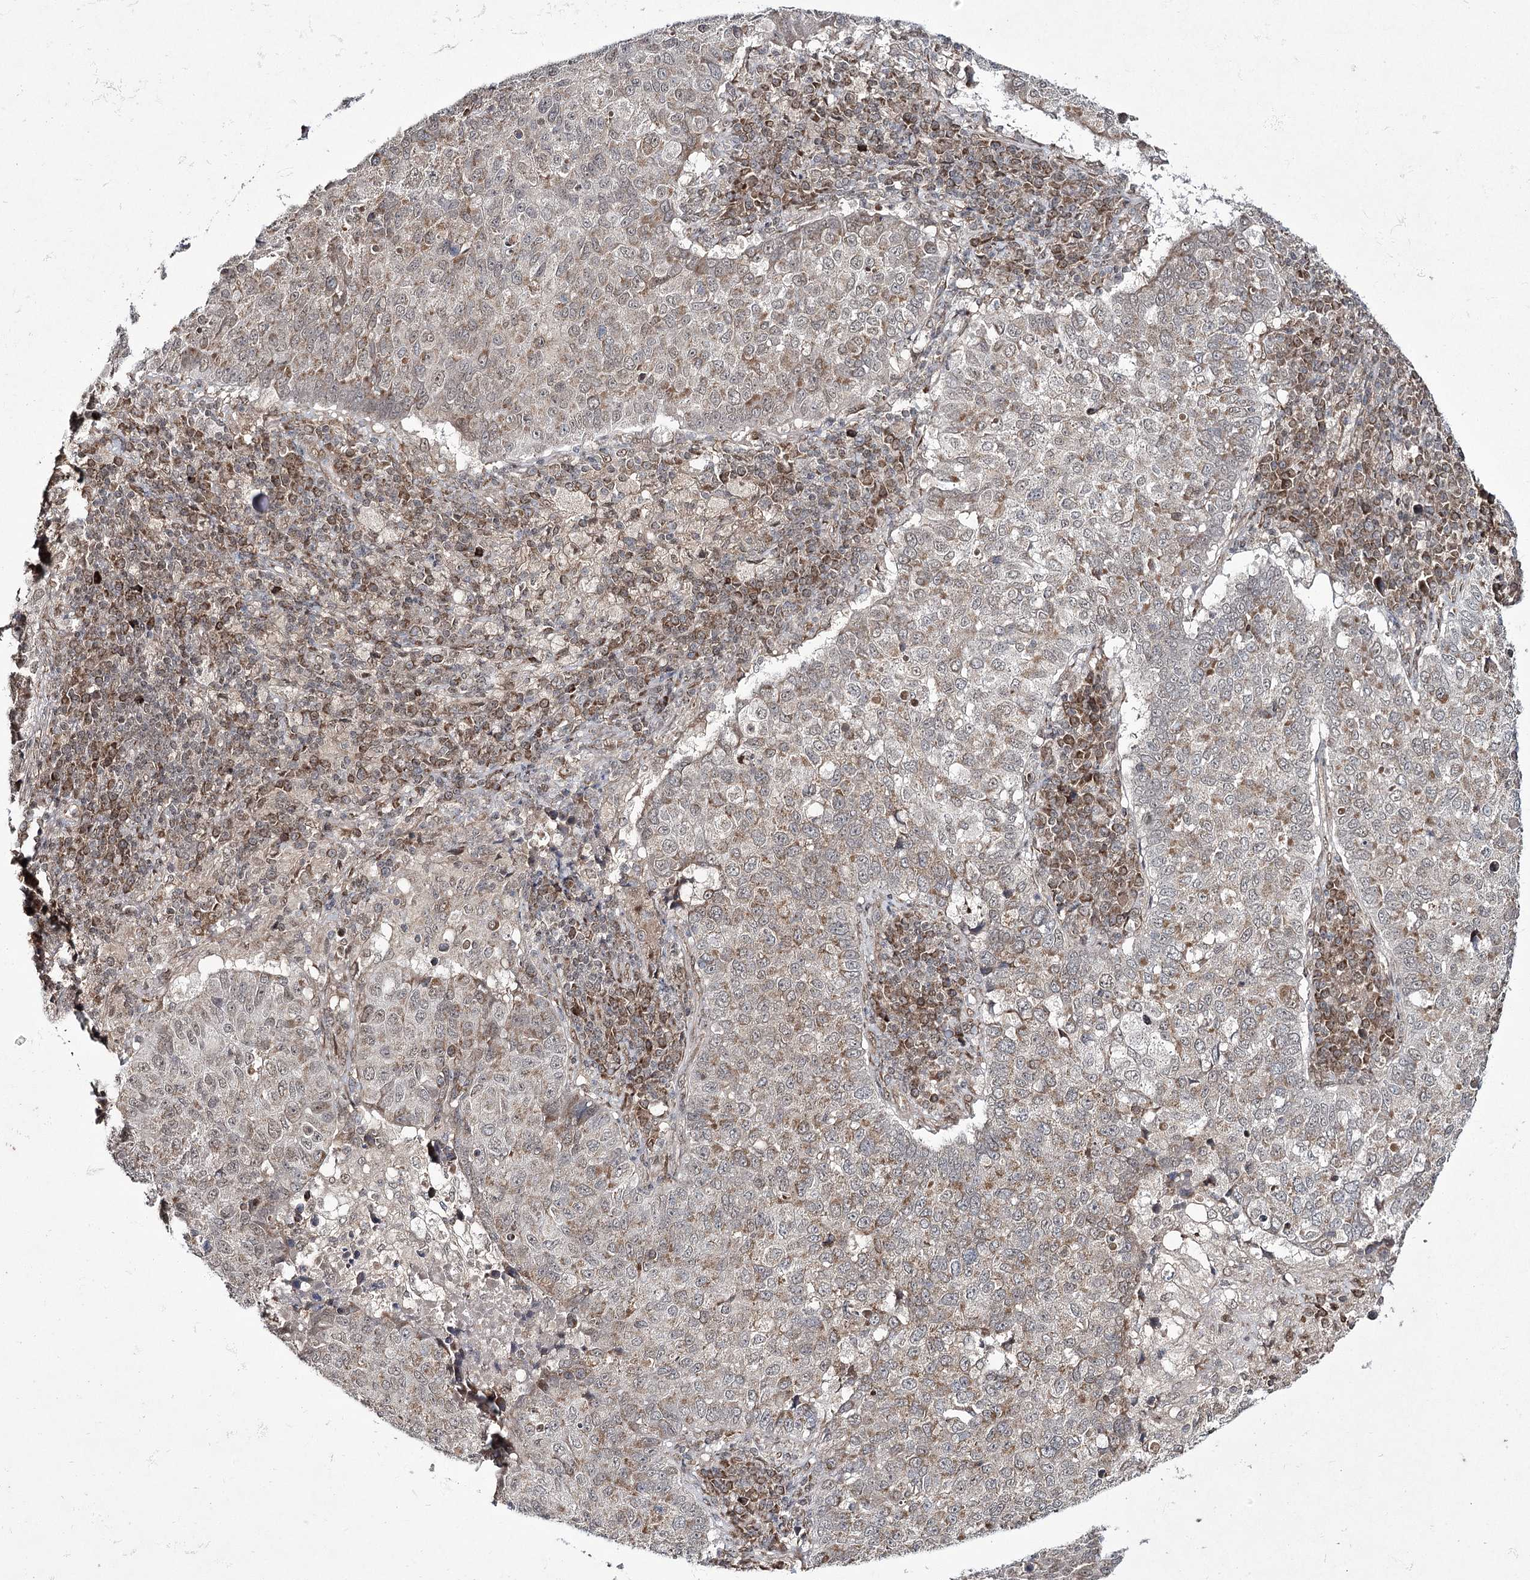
{"staining": {"intensity": "weak", "quantity": "25%-75%", "location": "cytoplasmic/membranous"}, "tissue": "lung cancer", "cell_type": "Tumor cells", "image_type": "cancer", "snomed": [{"axis": "morphology", "description": "Squamous cell carcinoma, NOS"}, {"axis": "topography", "description": "Lung"}], "caption": "Immunohistochemical staining of human lung cancer (squamous cell carcinoma) demonstrates low levels of weak cytoplasmic/membranous protein staining in about 25%-75% of tumor cells.", "gene": "TRNT1", "patient": {"sex": "male", "age": 73}}